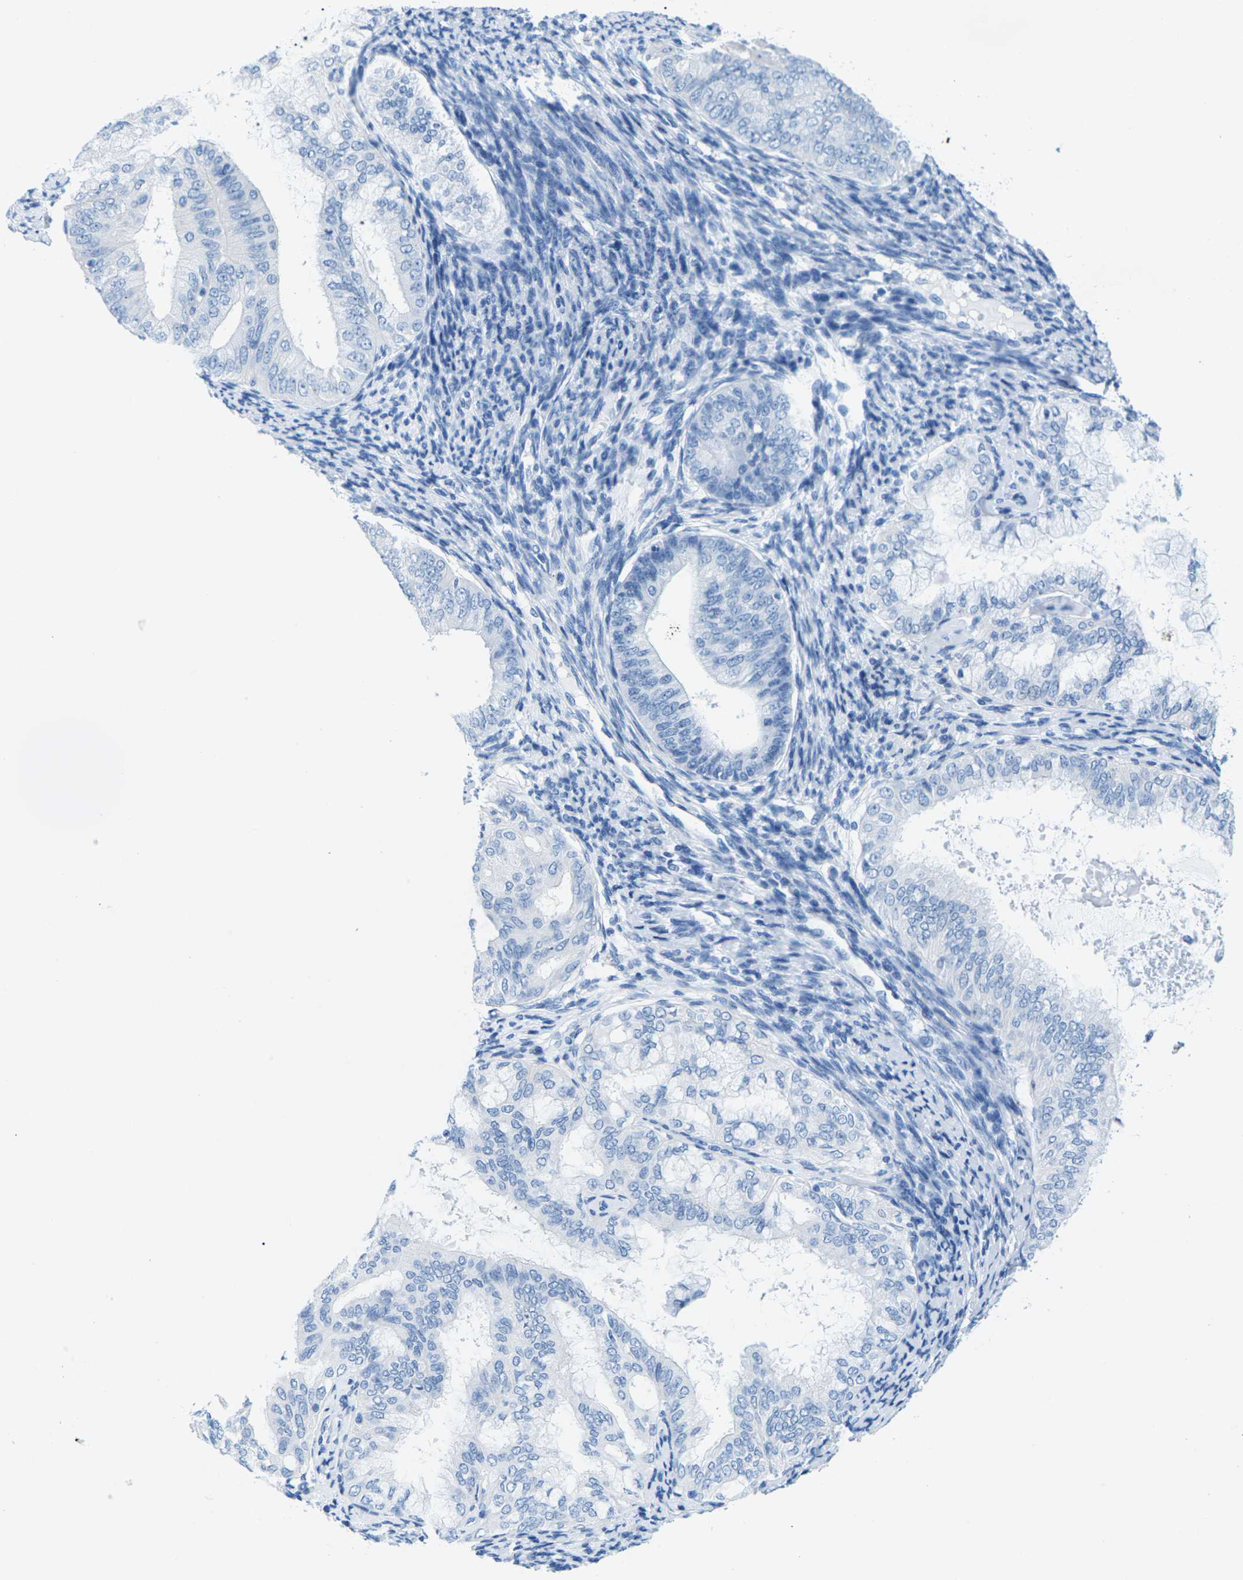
{"staining": {"intensity": "negative", "quantity": "none", "location": "none"}, "tissue": "endometrial cancer", "cell_type": "Tumor cells", "image_type": "cancer", "snomed": [{"axis": "morphology", "description": "Adenocarcinoma, NOS"}, {"axis": "topography", "description": "Endometrium"}], "caption": "High power microscopy micrograph of an IHC photomicrograph of endometrial adenocarcinoma, revealing no significant expression in tumor cells.", "gene": "SLC12A1", "patient": {"sex": "female", "age": 63}}